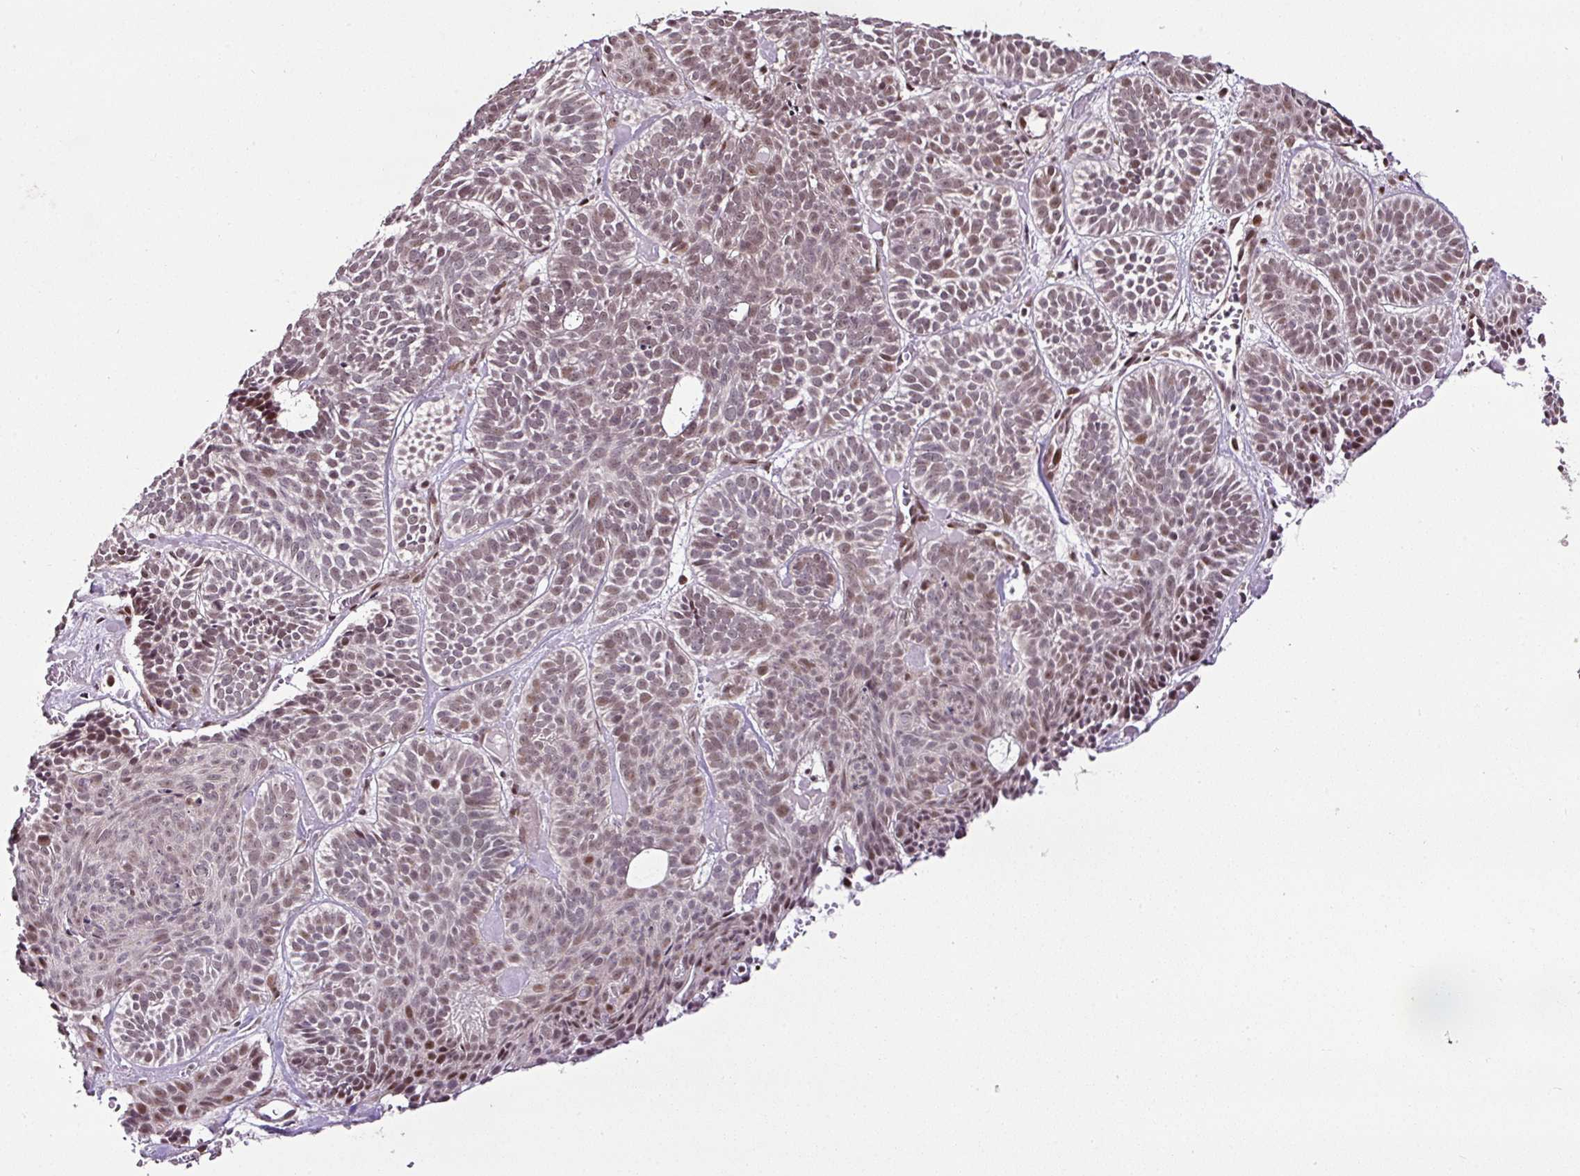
{"staining": {"intensity": "weak", "quantity": "25%-75%", "location": "nuclear"}, "tissue": "skin cancer", "cell_type": "Tumor cells", "image_type": "cancer", "snomed": [{"axis": "morphology", "description": "Basal cell carcinoma"}, {"axis": "topography", "description": "Skin"}], "caption": "Skin cancer (basal cell carcinoma) tissue reveals weak nuclear staining in about 25%-75% of tumor cells, visualized by immunohistochemistry.", "gene": "COPRS", "patient": {"sex": "male", "age": 85}}